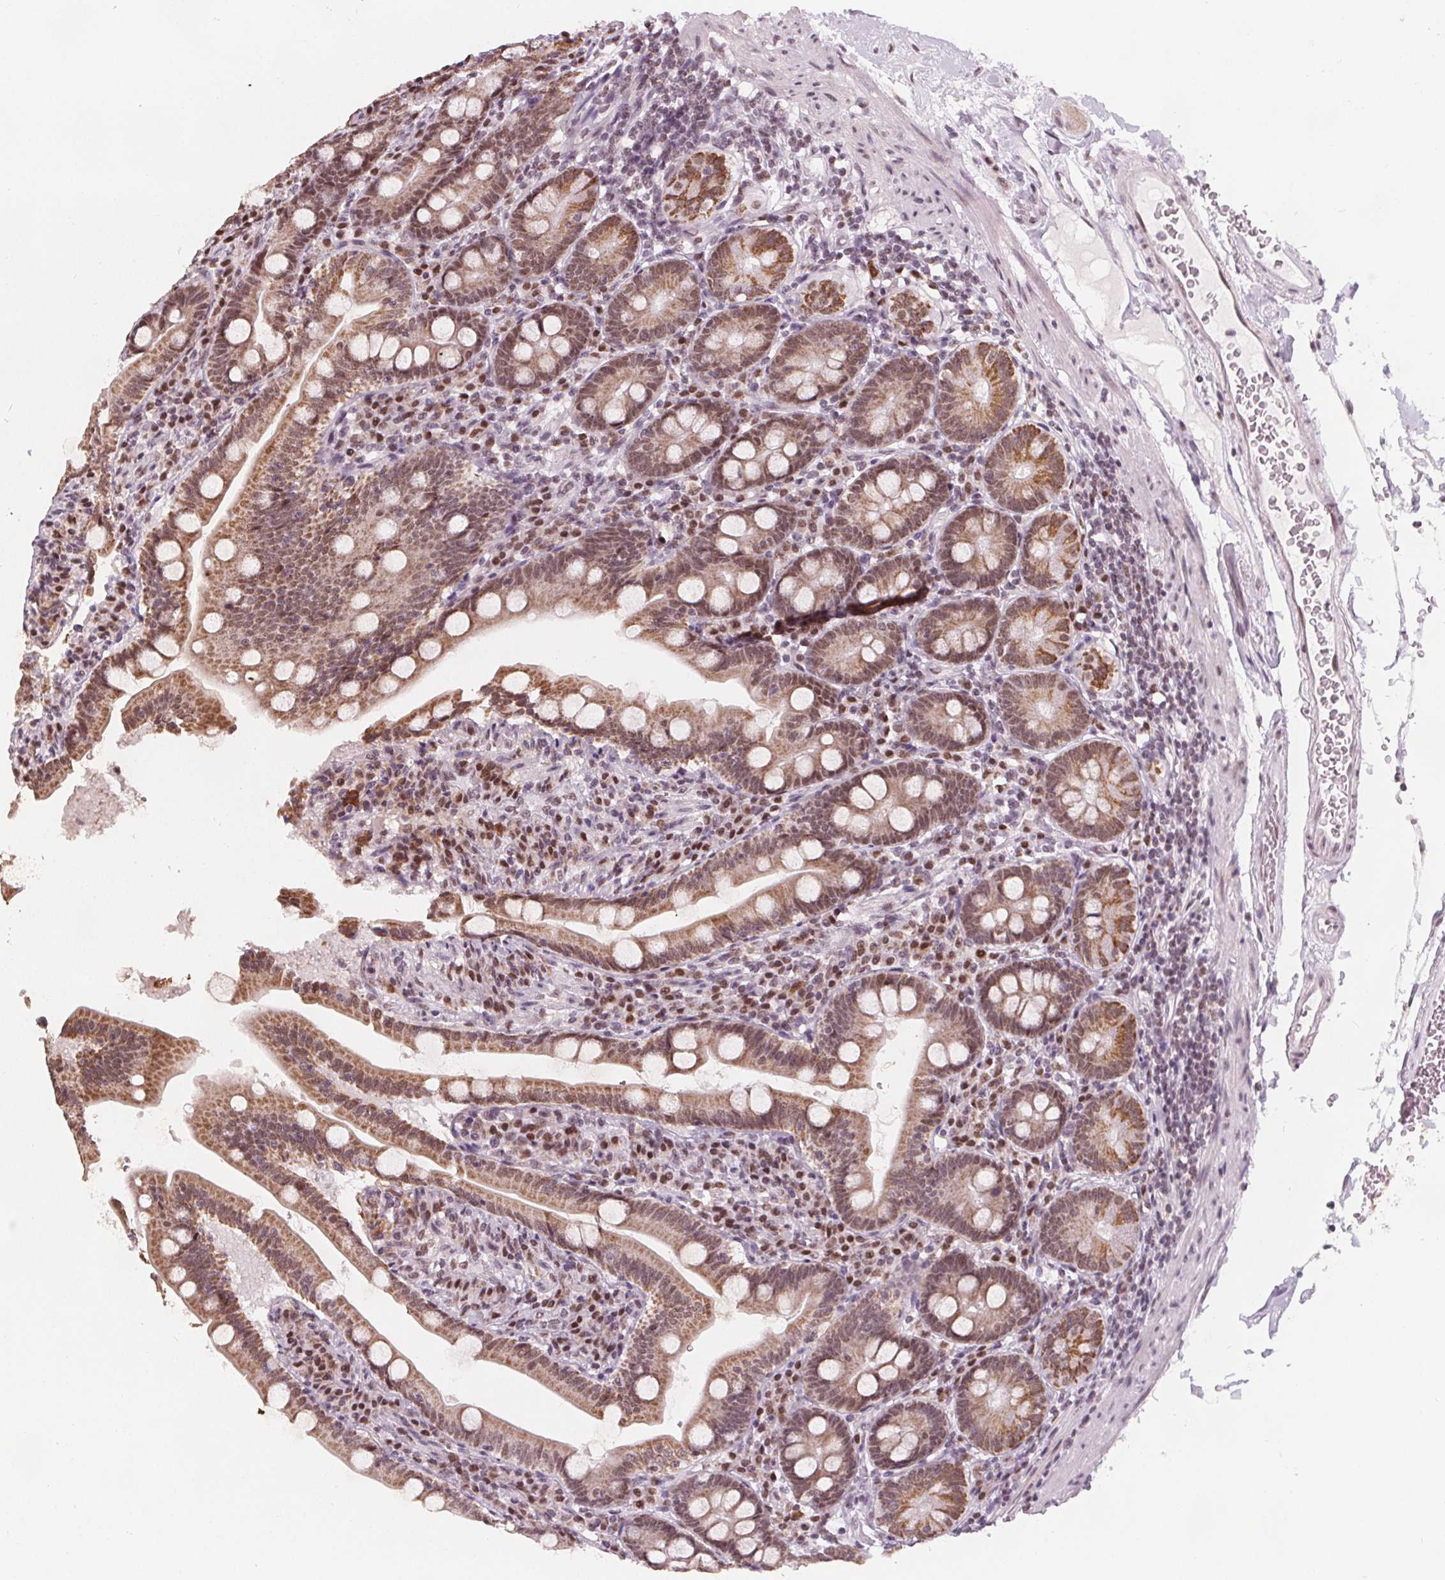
{"staining": {"intensity": "moderate", "quantity": ">75%", "location": "cytoplasmic/membranous,nuclear"}, "tissue": "duodenum", "cell_type": "Glandular cells", "image_type": "normal", "snomed": [{"axis": "morphology", "description": "Normal tissue, NOS"}, {"axis": "topography", "description": "Duodenum"}], "caption": "DAB immunohistochemical staining of unremarkable human duodenum displays moderate cytoplasmic/membranous,nuclear protein positivity in about >75% of glandular cells. (DAB (3,3'-diaminobenzidine) IHC with brightfield microscopy, high magnification).", "gene": "DPM2", "patient": {"sex": "female", "age": 67}}